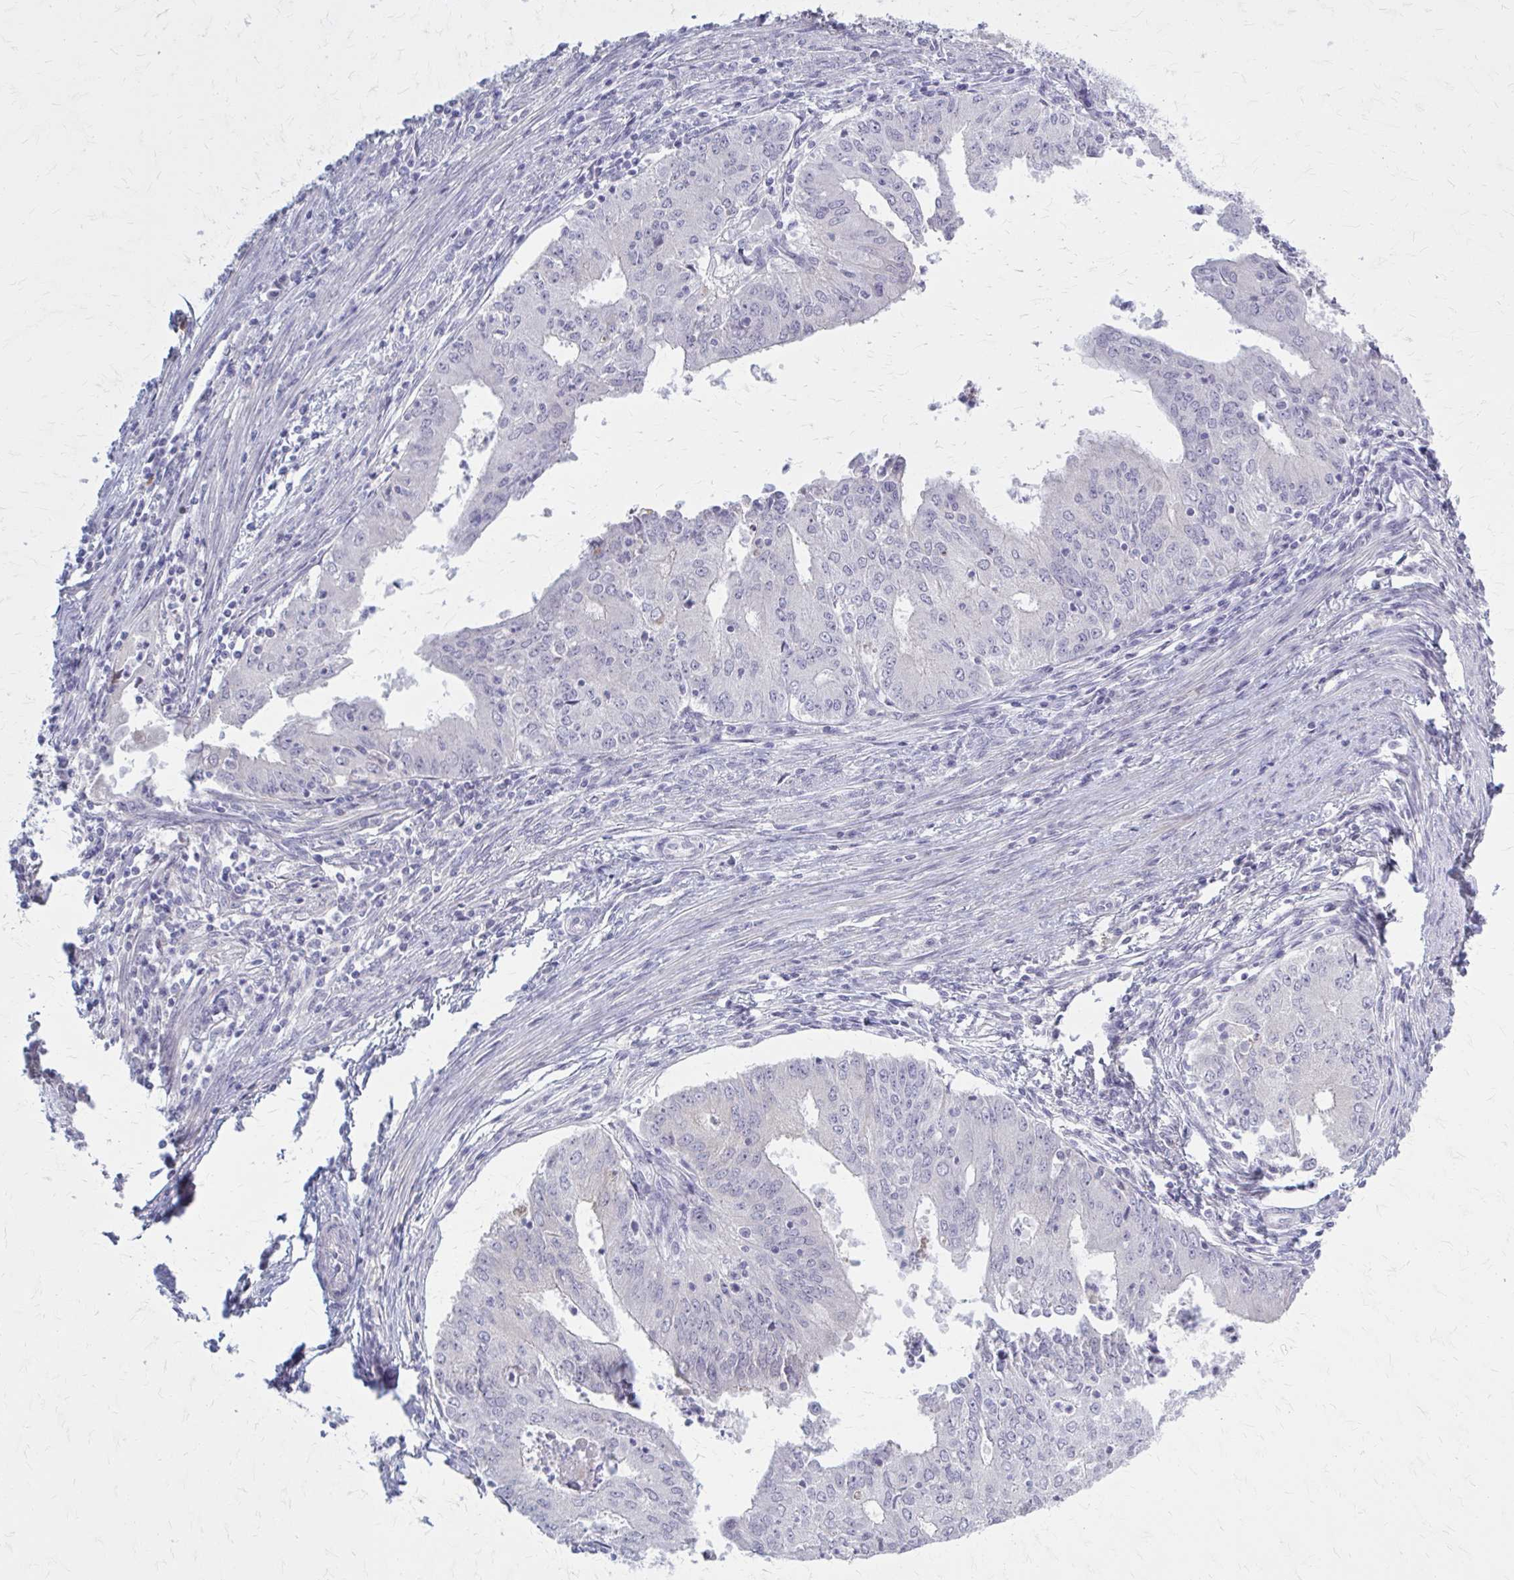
{"staining": {"intensity": "negative", "quantity": "none", "location": "none"}, "tissue": "endometrial cancer", "cell_type": "Tumor cells", "image_type": "cancer", "snomed": [{"axis": "morphology", "description": "Adenocarcinoma, NOS"}, {"axis": "topography", "description": "Endometrium"}], "caption": "Tumor cells are negative for protein expression in human endometrial adenocarcinoma.", "gene": "SERPIND1", "patient": {"sex": "female", "age": 50}}